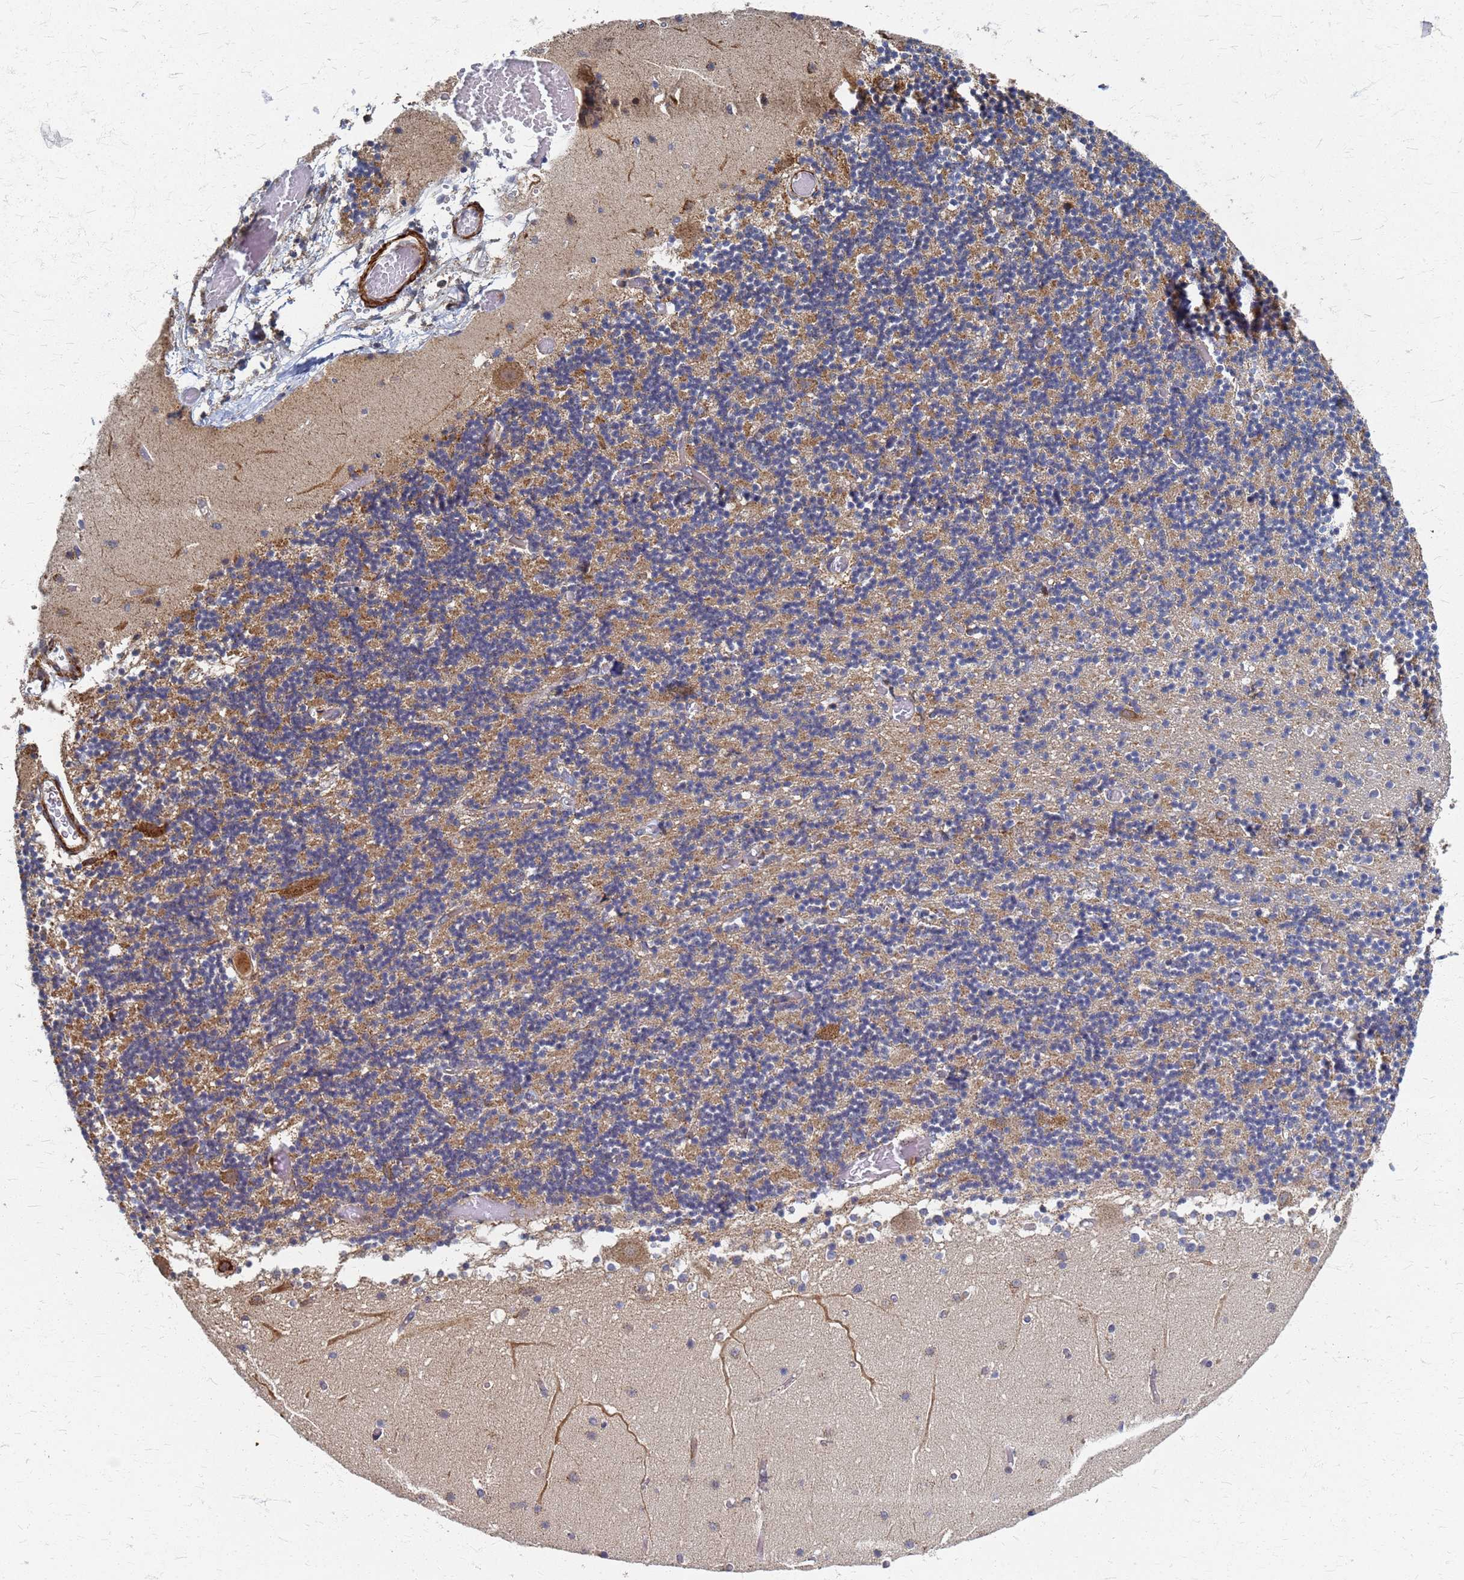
{"staining": {"intensity": "moderate", "quantity": "<25%", "location": "cytoplasmic/membranous"}, "tissue": "cerebellum", "cell_type": "Cells in granular layer", "image_type": "normal", "snomed": [{"axis": "morphology", "description": "Normal tissue, NOS"}, {"axis": "topography", "description": "Cerebellum"}], "caption": "Brown immunohistochemical staining in benign human cerebellum reveals moderate cytoplasmic/membranous staining in about <25% of cells in granular layer. Using DAB (3,3'-diaminobenzidine) (brown) and hematoxylin (blue) stains, captured at high magnification using brightfield microscopy.", "gene": "ATPAF1", "patient": {"sex": "female", "age": 28}}